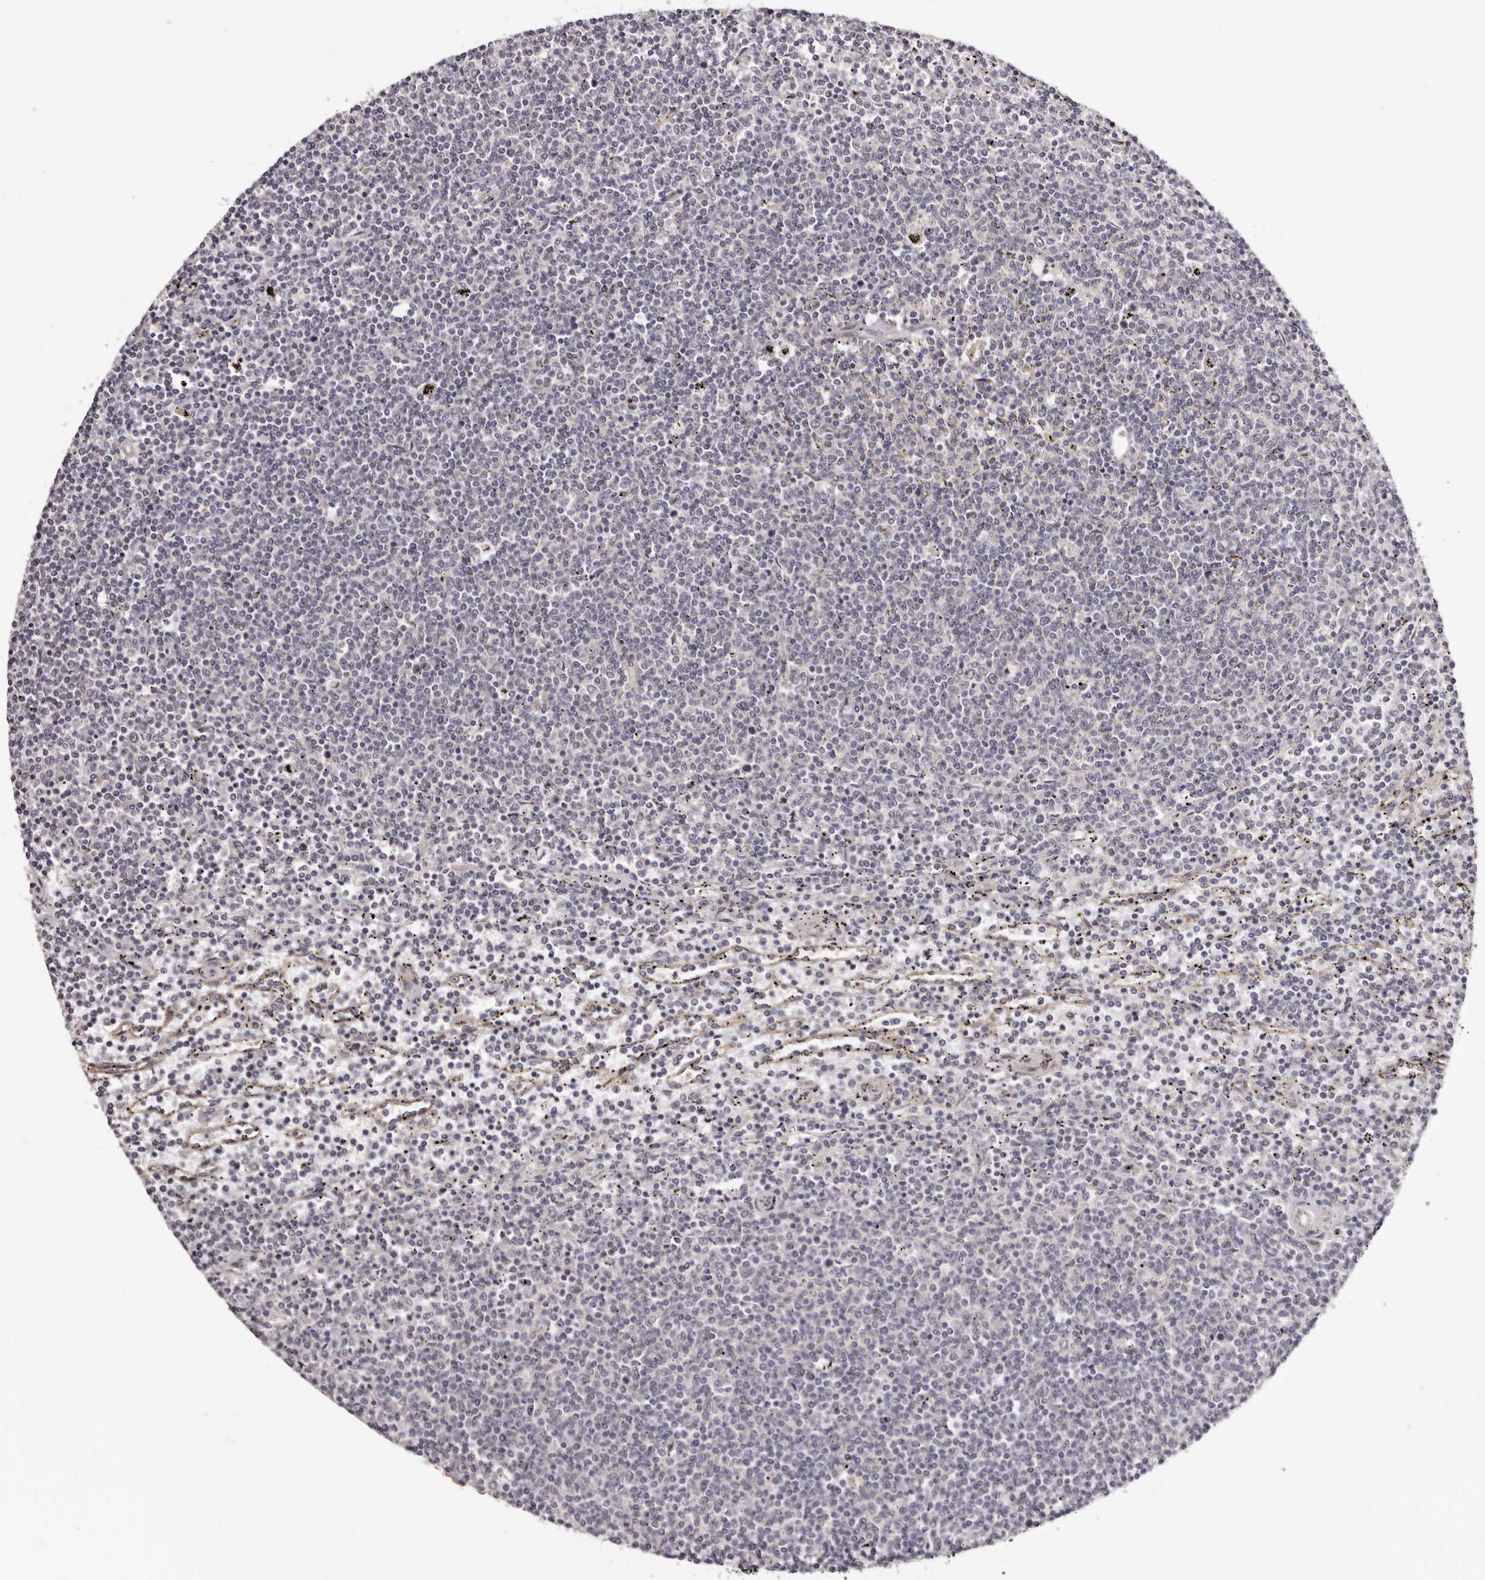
{"staining": {"intensity": "negative", "quantity": "none", "location": "none"}, "tissue": "lymphoma", "cell_type": "Tumor cells", "image_type": "cancer", "snomed": [{"axis": "morphology", "description": "Malignant lymphoma, non-Hodgkin's type, Low grade"}, {"axis": "topography", "description": "Spleen"}], "caption": "The micrograph displays no significant staining in tumor cells of malignant lymphoma, non-Hodgkin's type (low-grade).", "gene": "NOL12", "patient": {"sex": "female", "age": 50}}